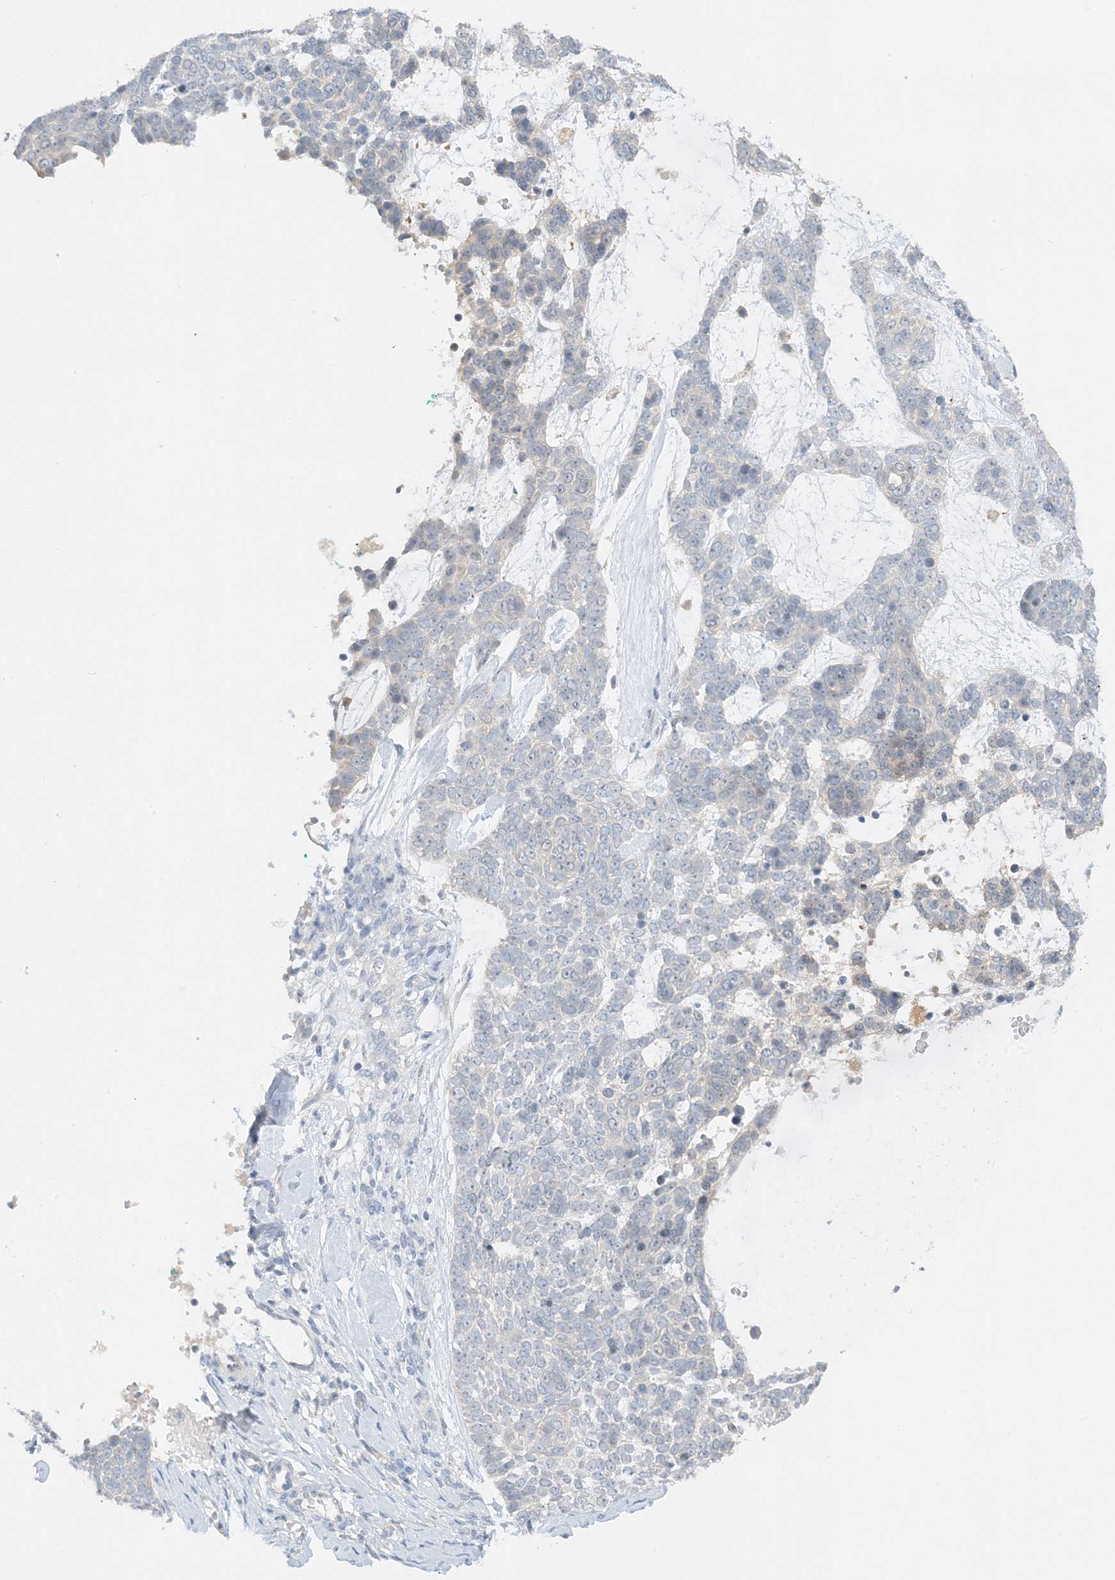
{"staining": {"intensity": "negative", "quantity": "none", "location": "none"}, "tissue": "skin cancer", "cell_type": "Tumor cells", "image_type": "cancer", "snomed": [{"axis": "morphology", "description": "Basal cell carcinoma"}, {"axis": "topography", "description": "Skin"}], "caption": "Histopathology image shows no significant protein staining in tumor cells of skin basal cell carcinoma.", "gene": "KIFBP", "patient": {"sex": "female", "age": 81}}